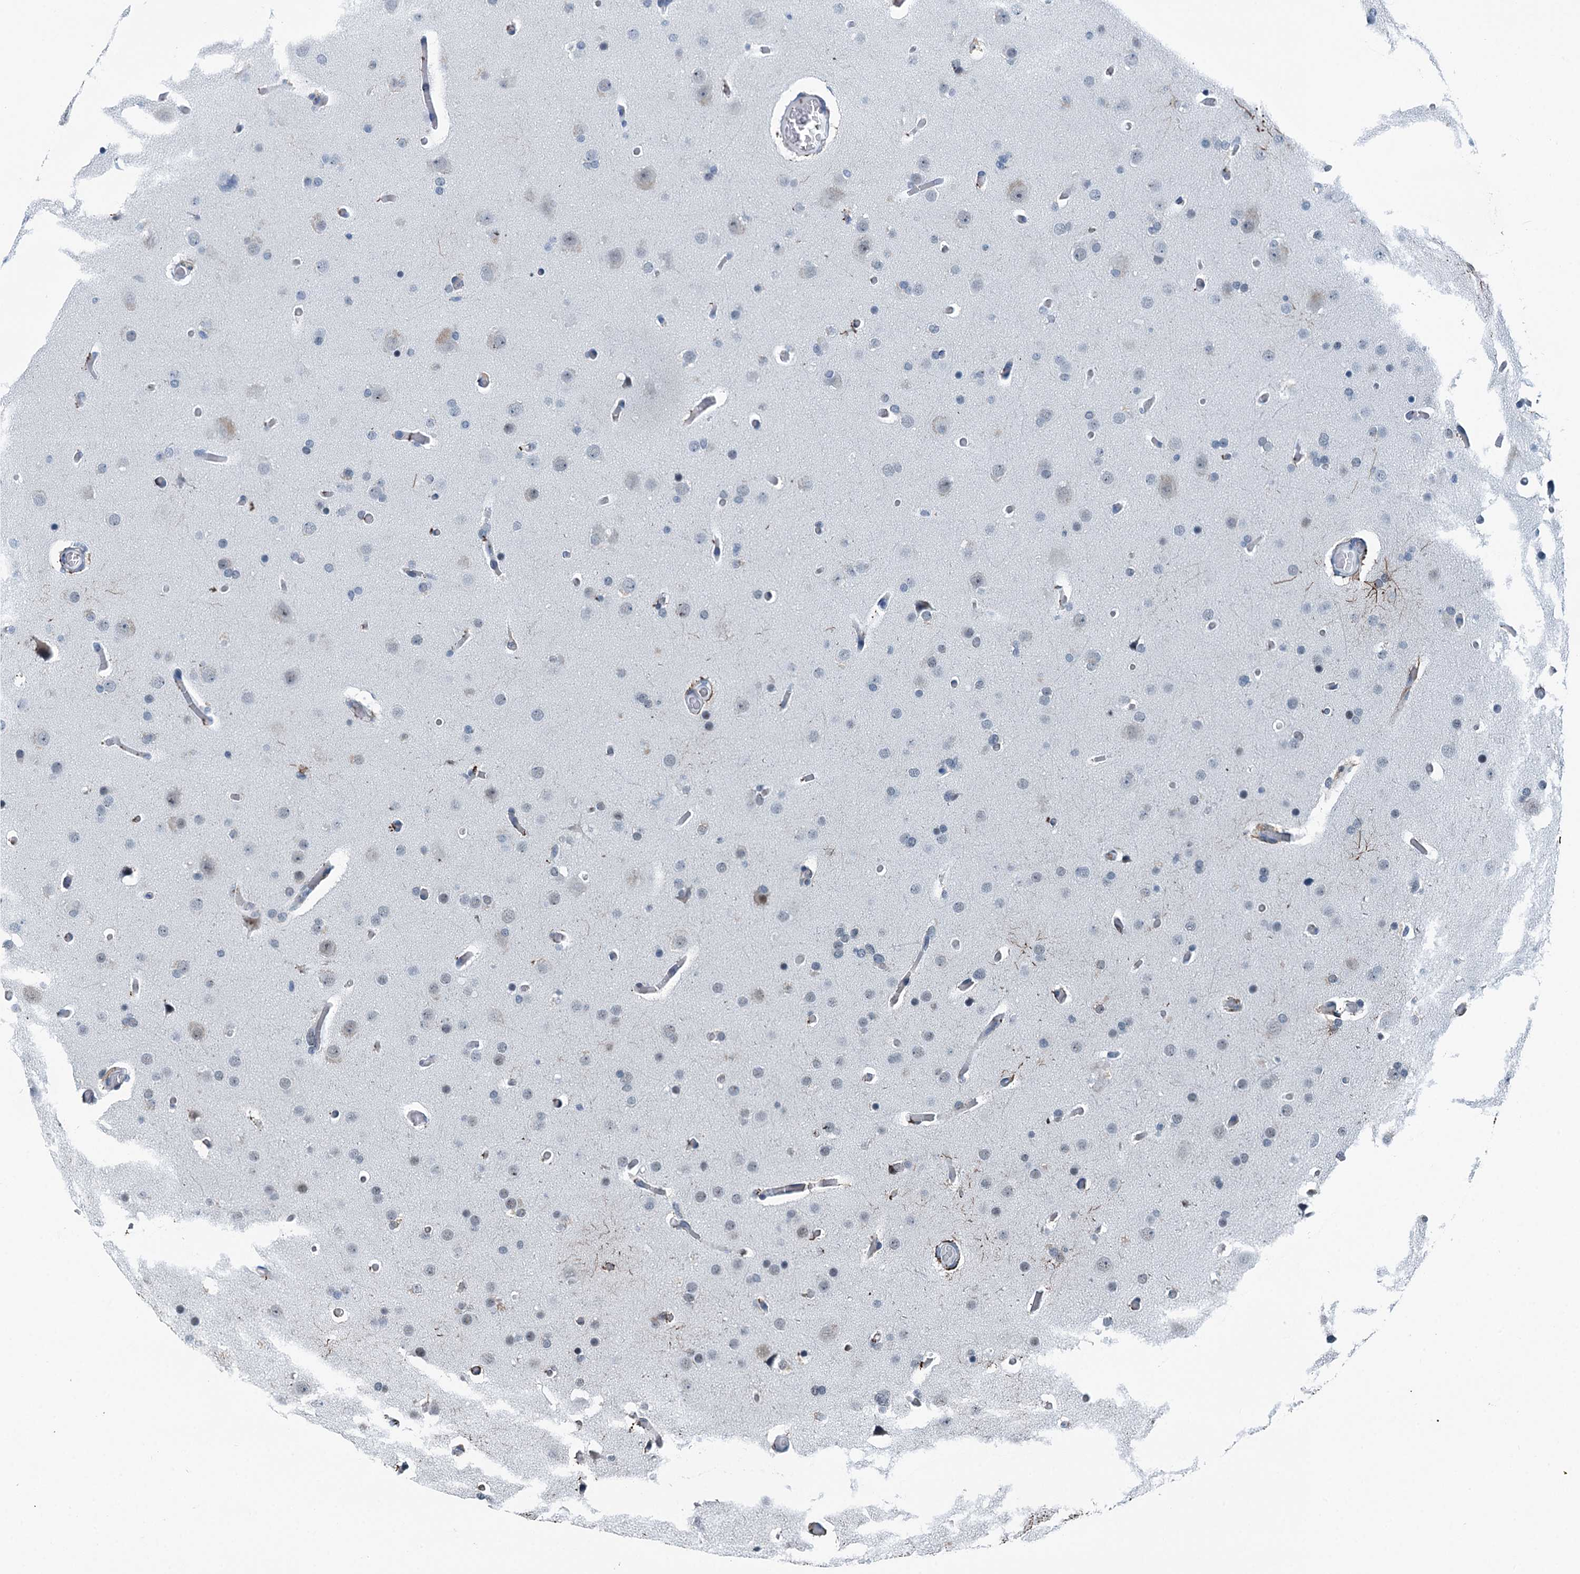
{"staining": {"intensity": "negative", "quantity": "none", "location": "none"}, "tissue": "glioma", "cell_type": "Tumor cells", "image_type": "cancer", "snomed": [{"axis": "morphology", "description": "Glioma, malignant, High grade"}, {"axis": "topography", "description": "Cerebral cortex"}], "caption": "Glioma was stained to show a protein in brown. There is no significant staining in tumor cells. The staining is performed using DAB brown chromogen with nuclei counter-stained in using hematoxylin.", "gene": "TRPT1", "patient": {"sex": "female", "age": 36}}